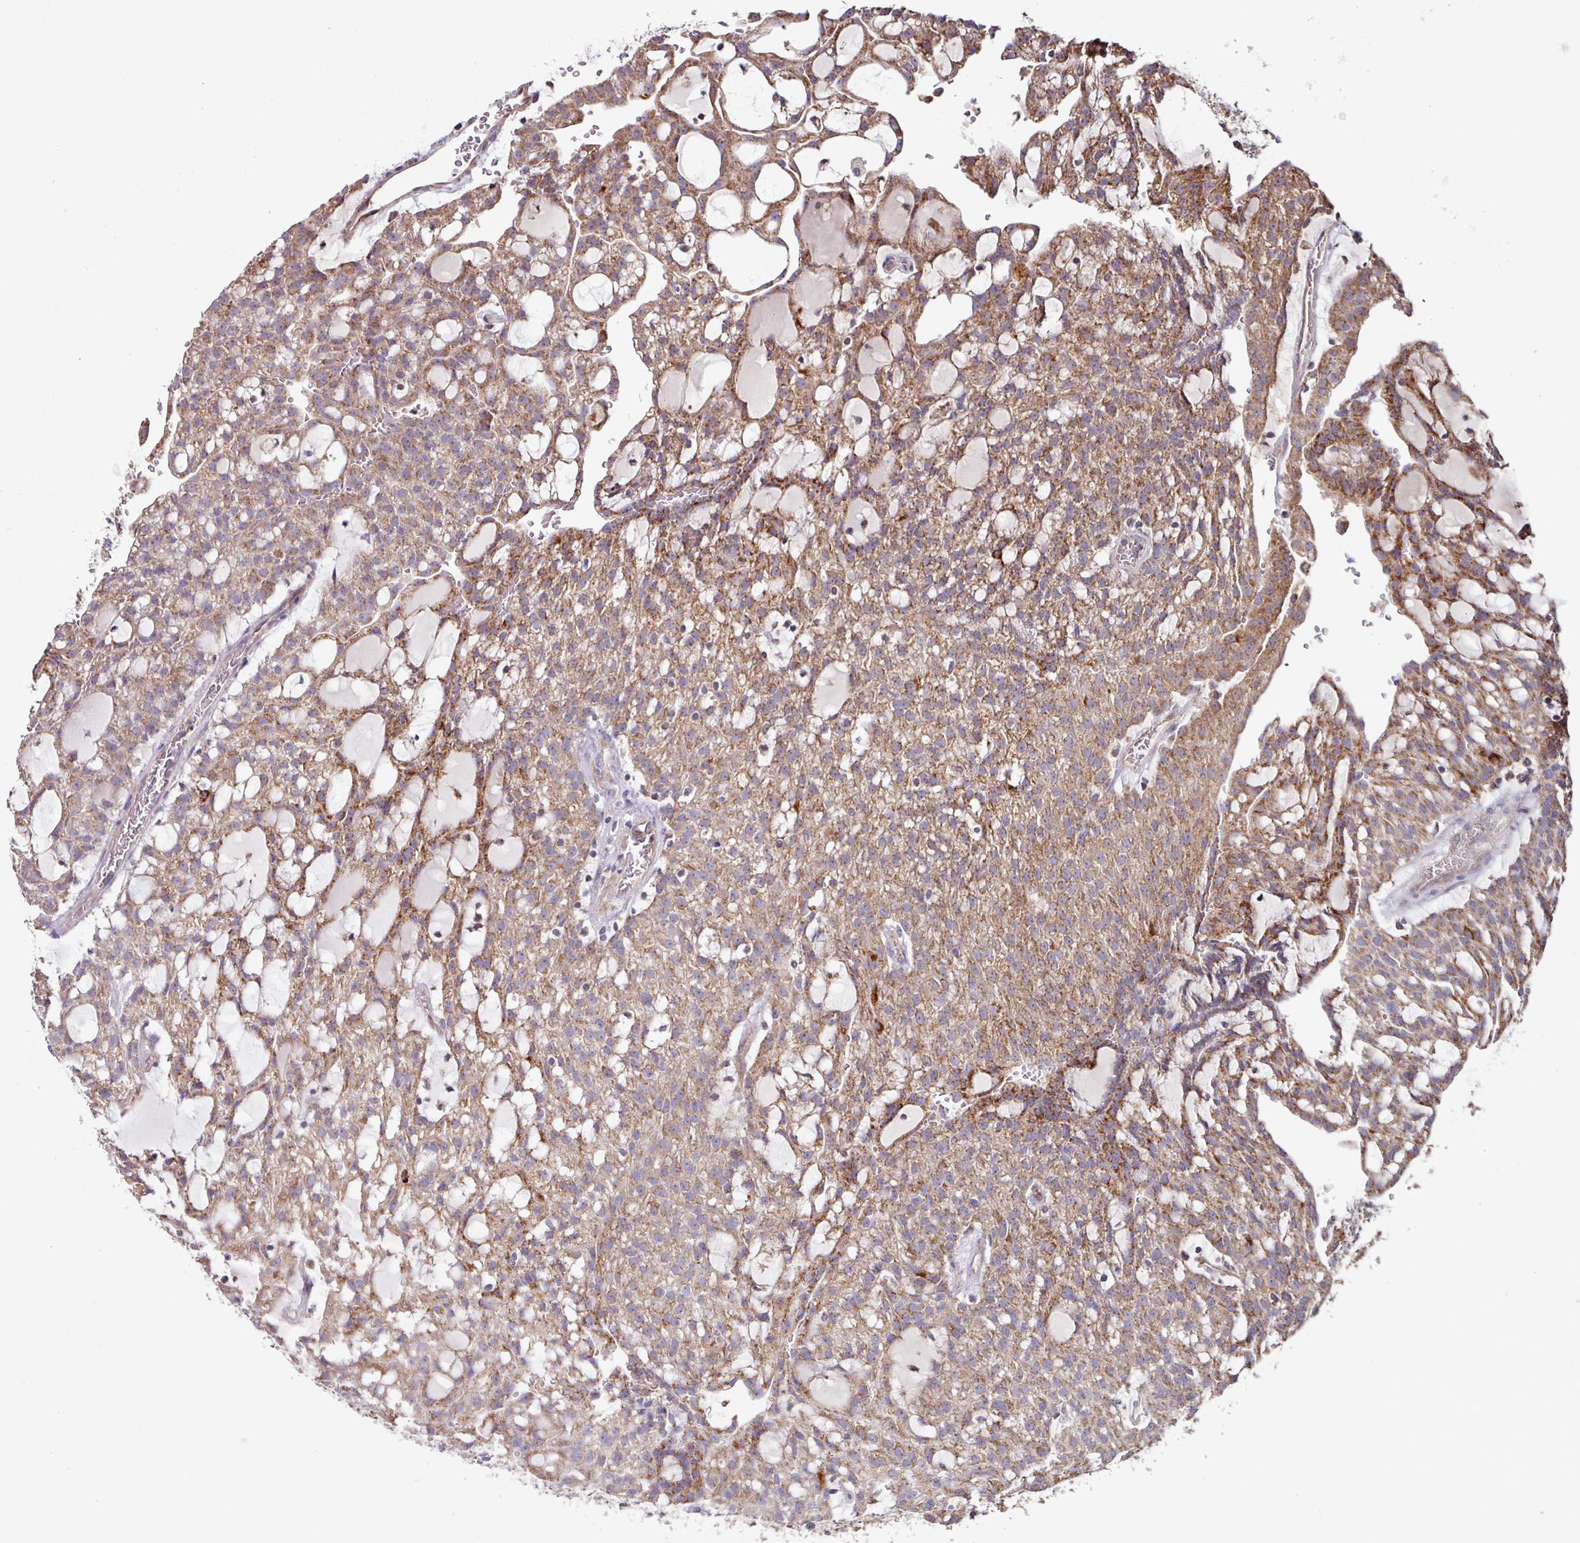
{"staining": {"intensity": "moderate", "quantity": ">75%", "location": "cytoplasmic/membranous"}, "tissue": "renal cancer", "cell_type": "Tumor cells", "image_type": "cancer", "snomed": [{"axis": "morphology", "description": "Adenocarcinoma, NOS"}, {"axis": "topography", "description": "Kidney"}], "caption": "Brown immunohistochemical staining in adenocarcinoma (renal) shows moderate cytoplasmic/membranous positivity in about >75% of tumor cells.", "gene": "OR2D3", "patient": {"sex": "male", "age": 63}}